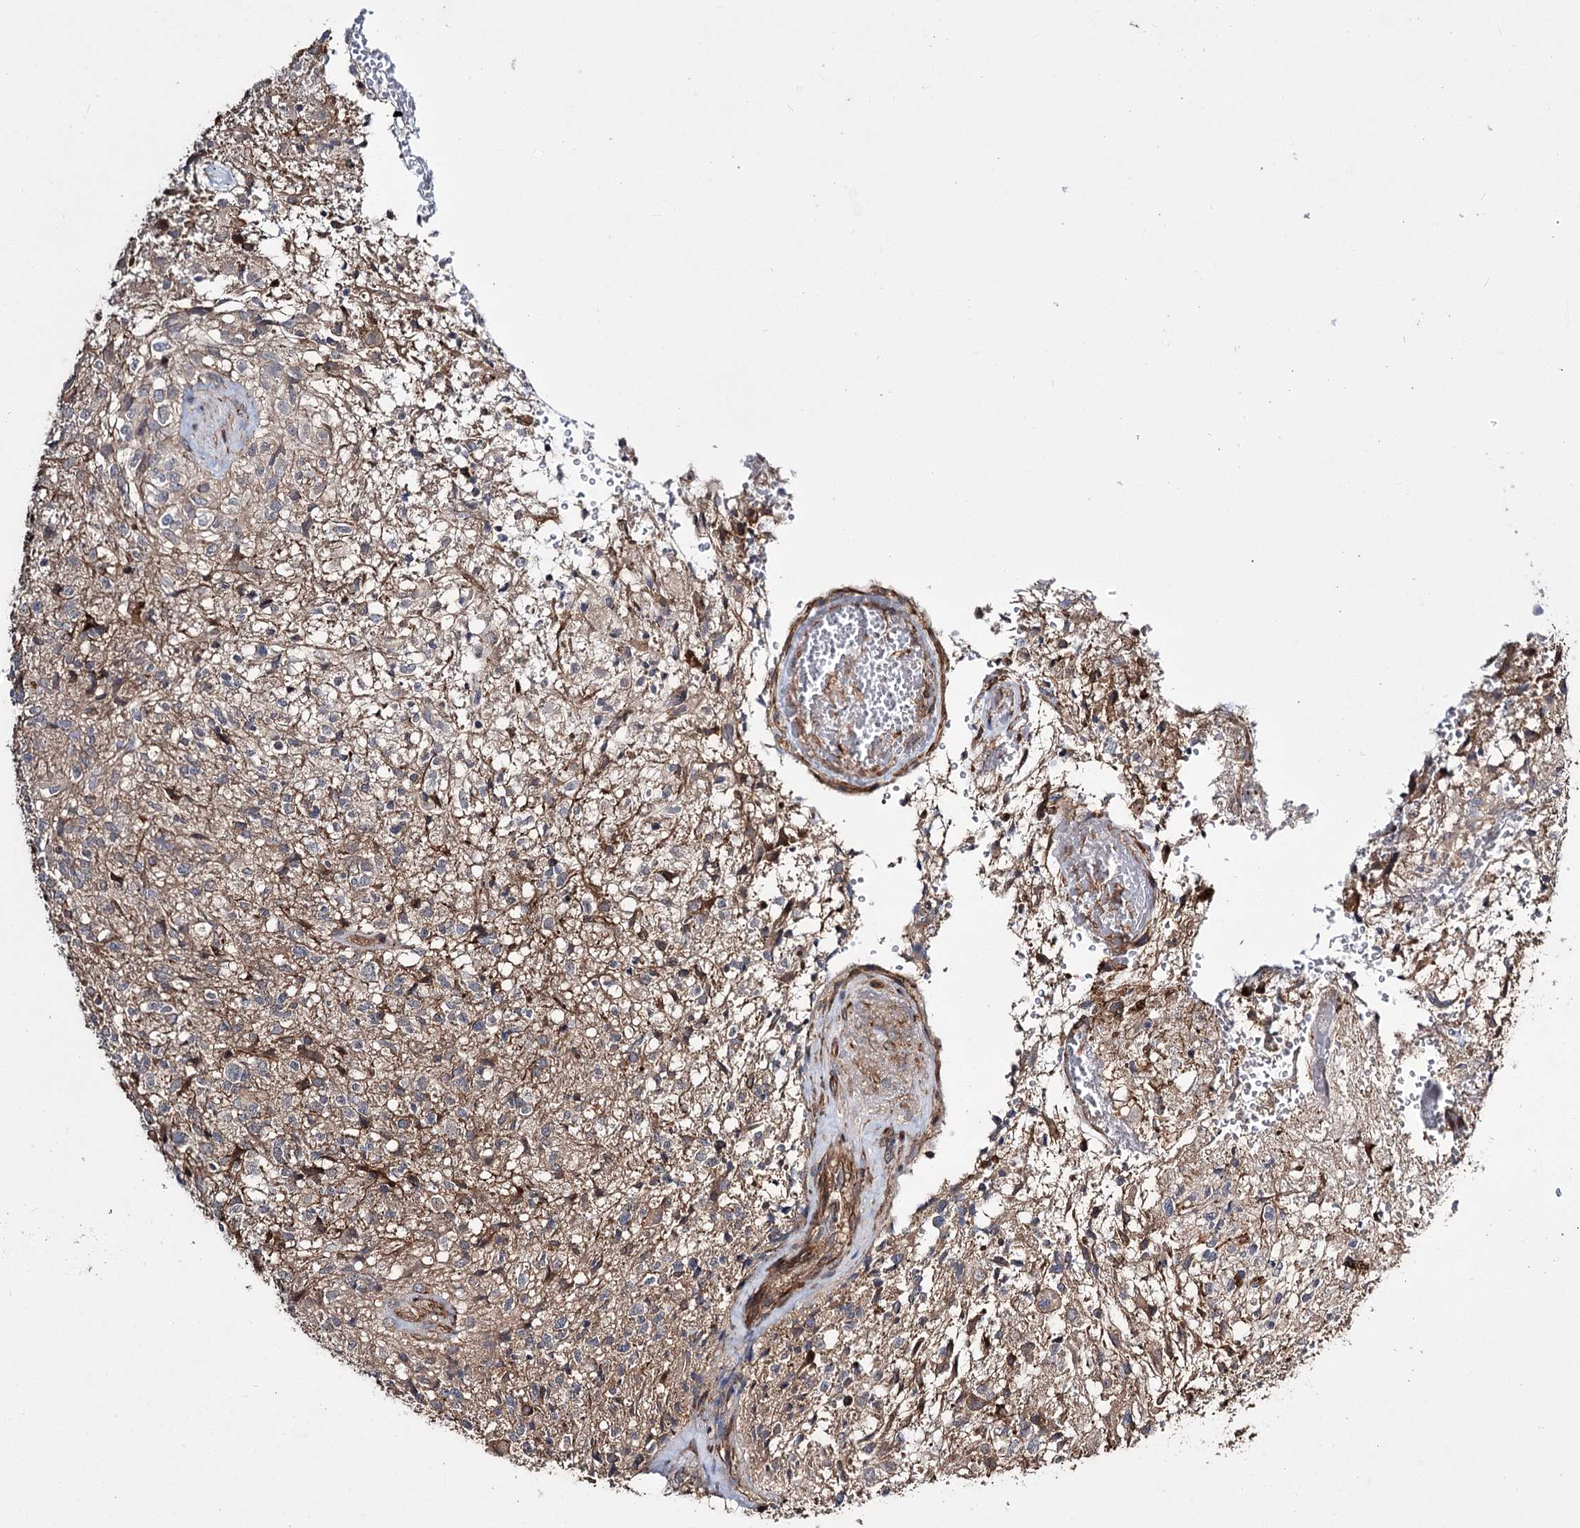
{"staining": {"intensity": "negative", "quantity": "none", "location": "none"}, "tissue": "glioma", "cell_type": "Tumor cells", "image_type": "cancer", "snomed": [{"axis": "morphology", "description": "Glioma, malignant, High grade"}, {"axis": "topography", "description": "Brain"}], "caption": "DAB immunohistochemical staining of malignant glioma (high-grade) demonstrates no significant staining in tumor cells. Brightfield microscopy of immunohistochemistry stained with DAB (3,3'-diaminobenzidine) (brown) and hematoxylin (blue), captured at high magnification.", "gene": "MYO1C", "patient": {"sex": "male", "age": 56}}